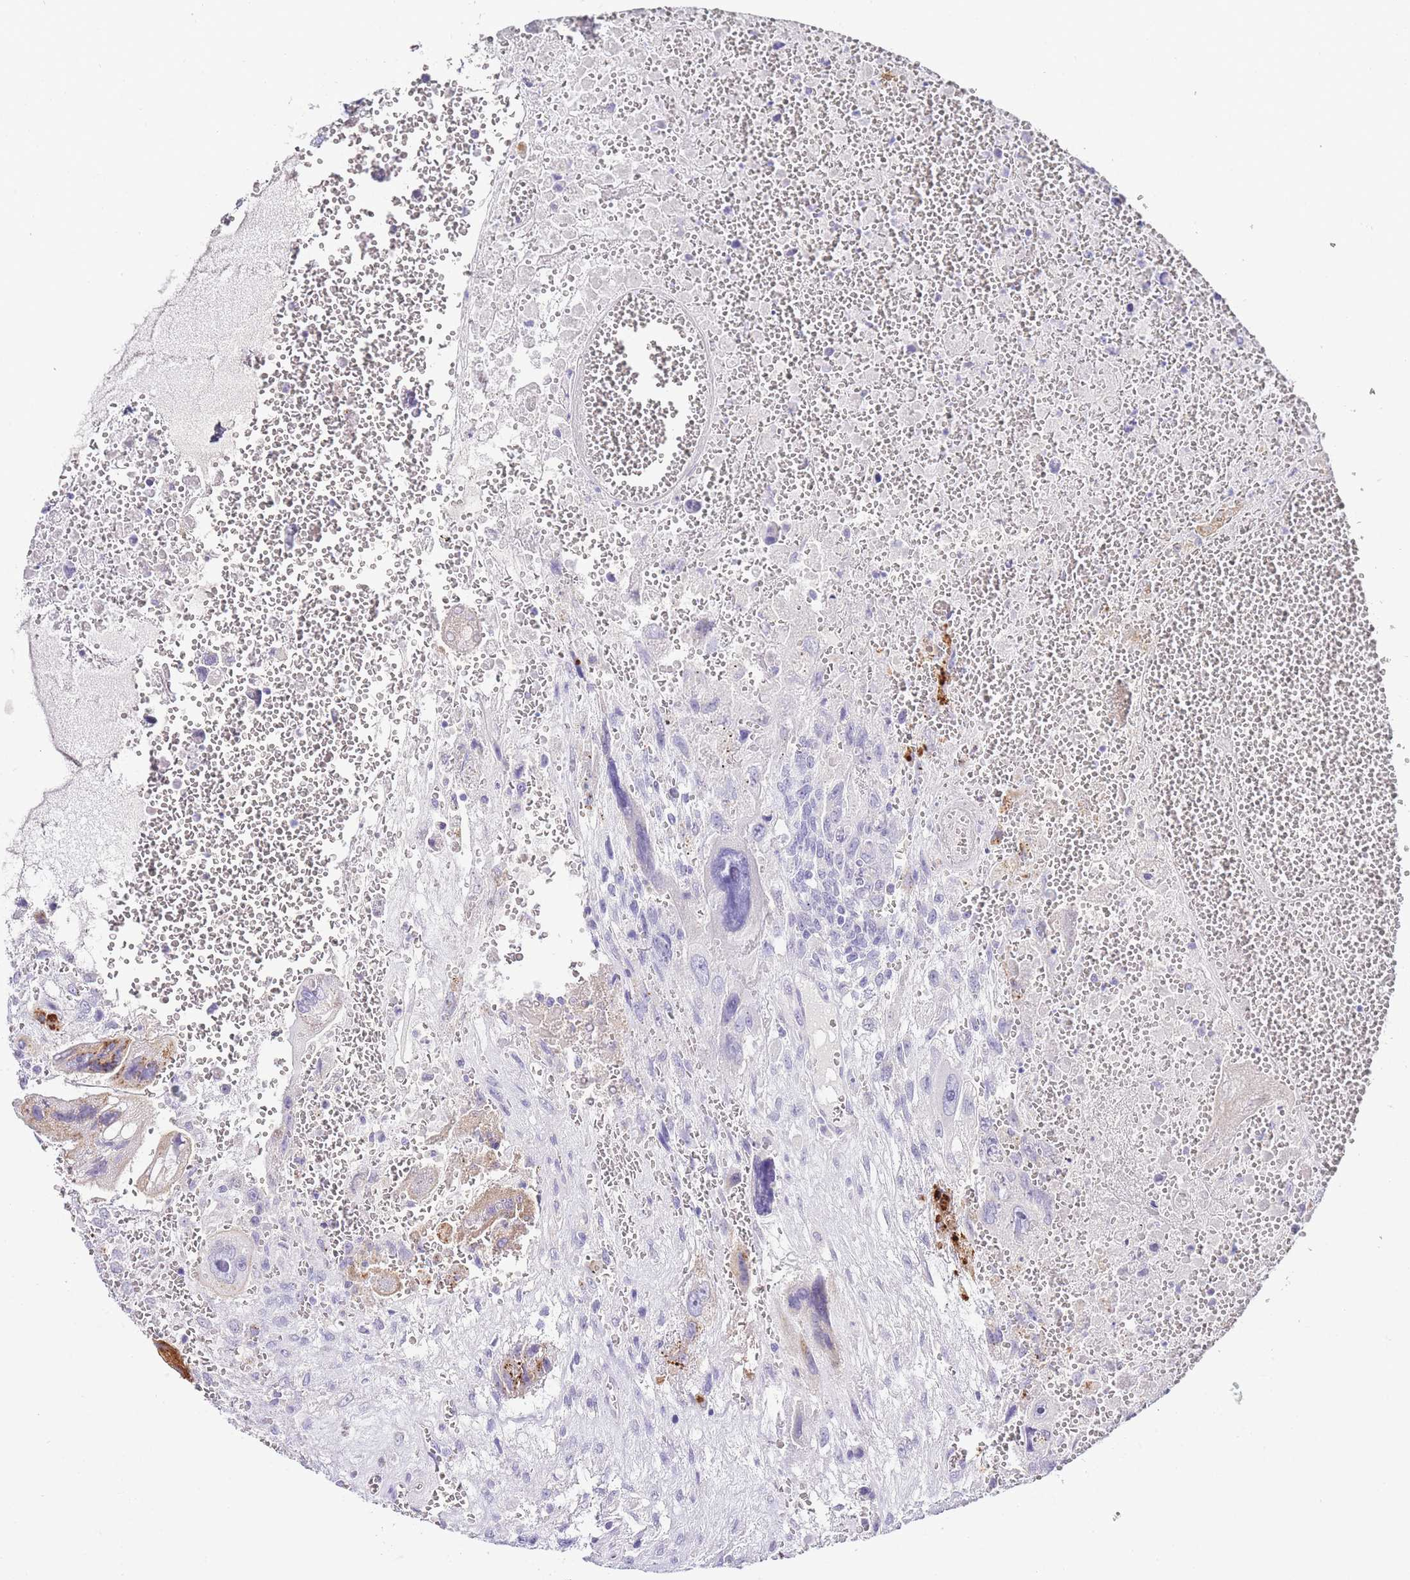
{"staining": {"intensity": "negative", "quantity": "none", "location": "none"}, "tissue": "testis cancer", "cell_type": "Tumor cells", "image_type": "cancer", "snomed": [{"axis": "morphology", "description": "Carcinoma, Embryonal, NOS"}, {"axis": "topography", "description": "Testis"}], "caption": "High magnification brightfield microscopy of testis embryonal carcinoma stained with DAB (brown) and counterstained with hematoxylin (blue): tumor cells show no significant expression. Nuclei are stained in blue.", "gene": "DPP4", "patient": {"sex": "male", "age": 28}}